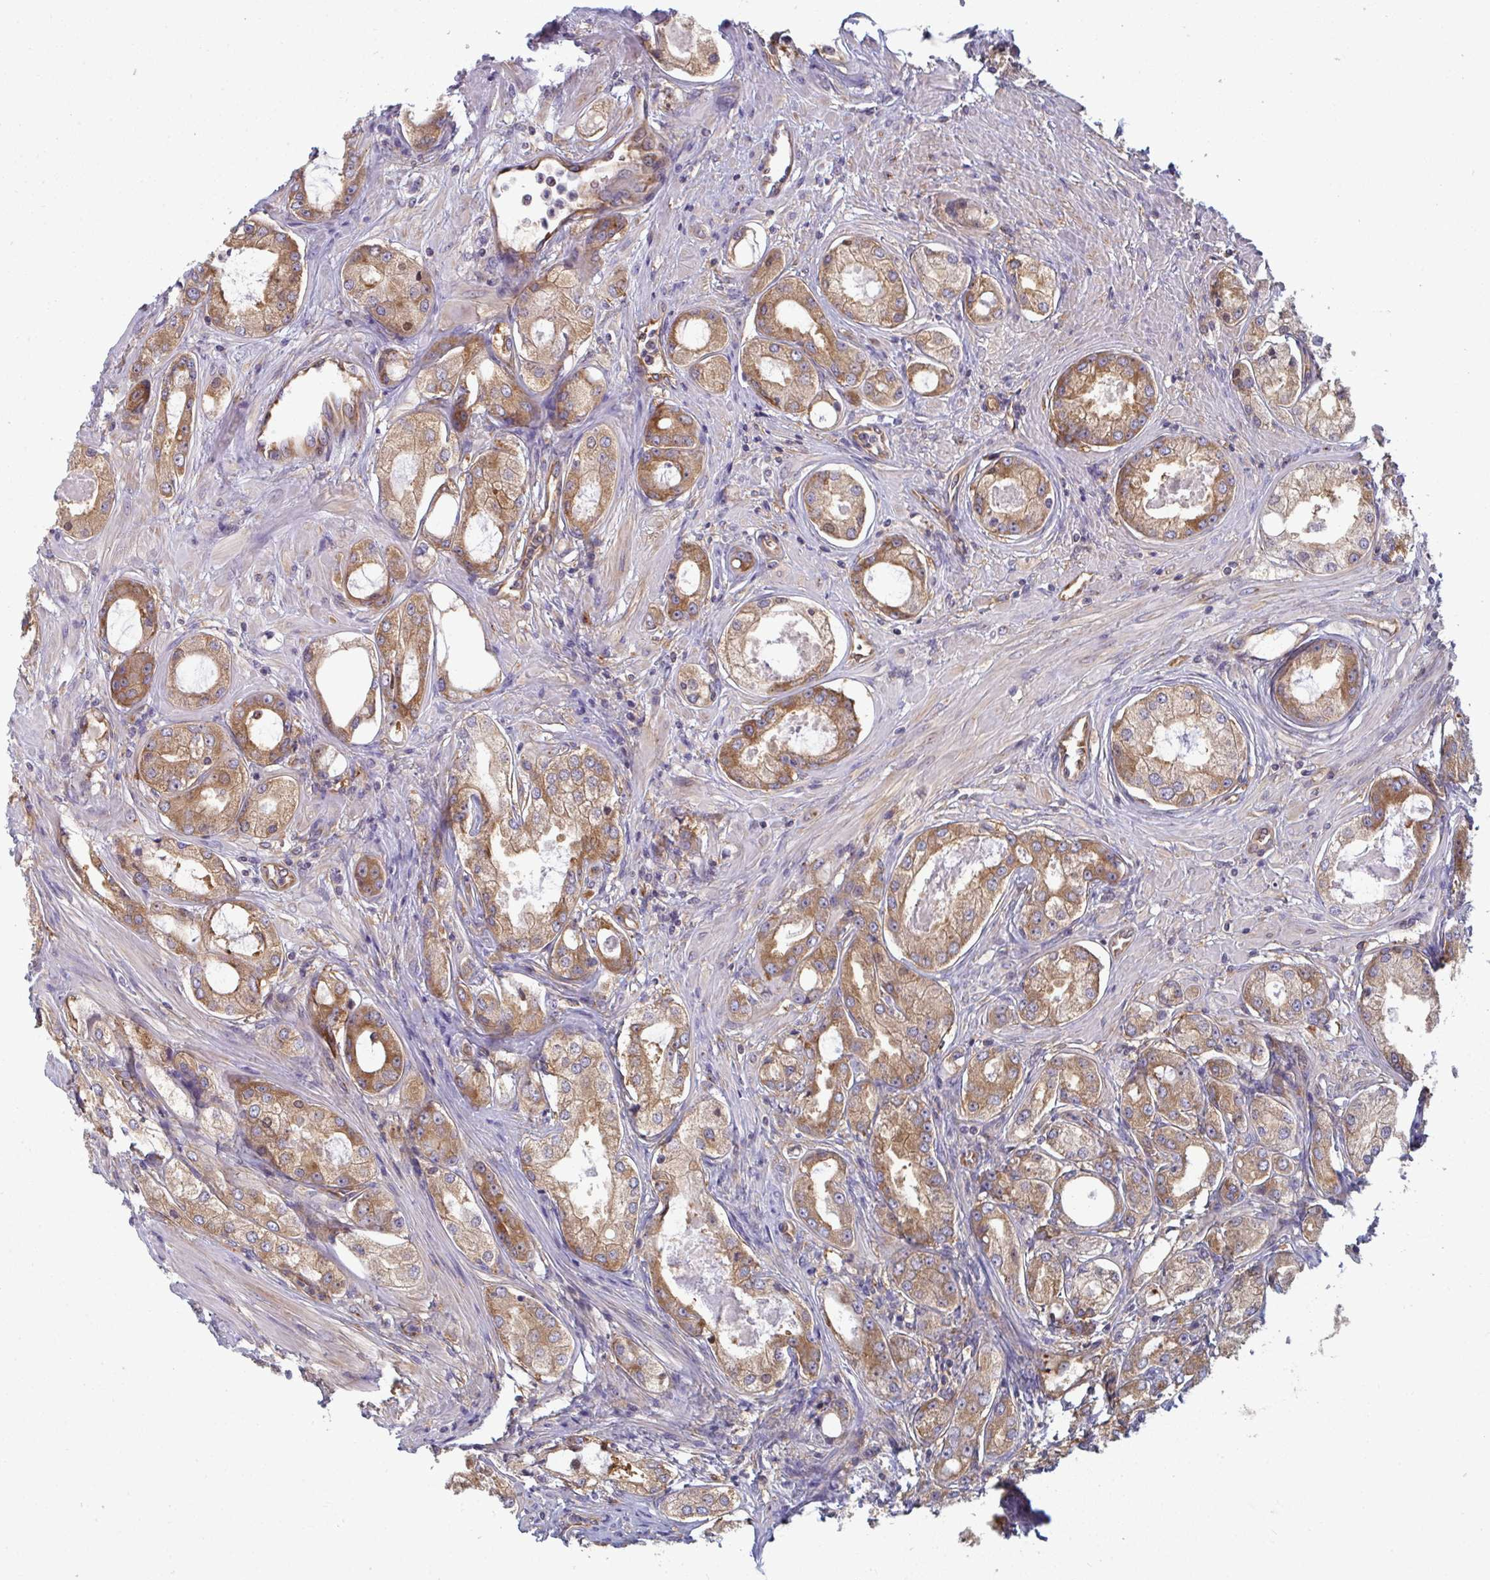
{"staining": {"intensity": "moderate", "quantity": ">75%", "location": "cytoplasmic/membranous"}, "tissue": "prostate cancer", "cell_type": "Tumor cells", "image_type": "cancer", "snomed": [{"axis": "morphology", "description": "Adenocarcinoma, Low grade"}, {"axis": "topography", "description": "Prostate"}], "caption": "A histopathology image showing moderate cytoplasmic/membranous expression in approximately >75% of tumor cells in adenocarcinoma (low-grade) (prostate), as visualized by brown immunohistochemical staining.", "gene": "DYNC1I2", "patient": {"sex": "male", "age": 68}}